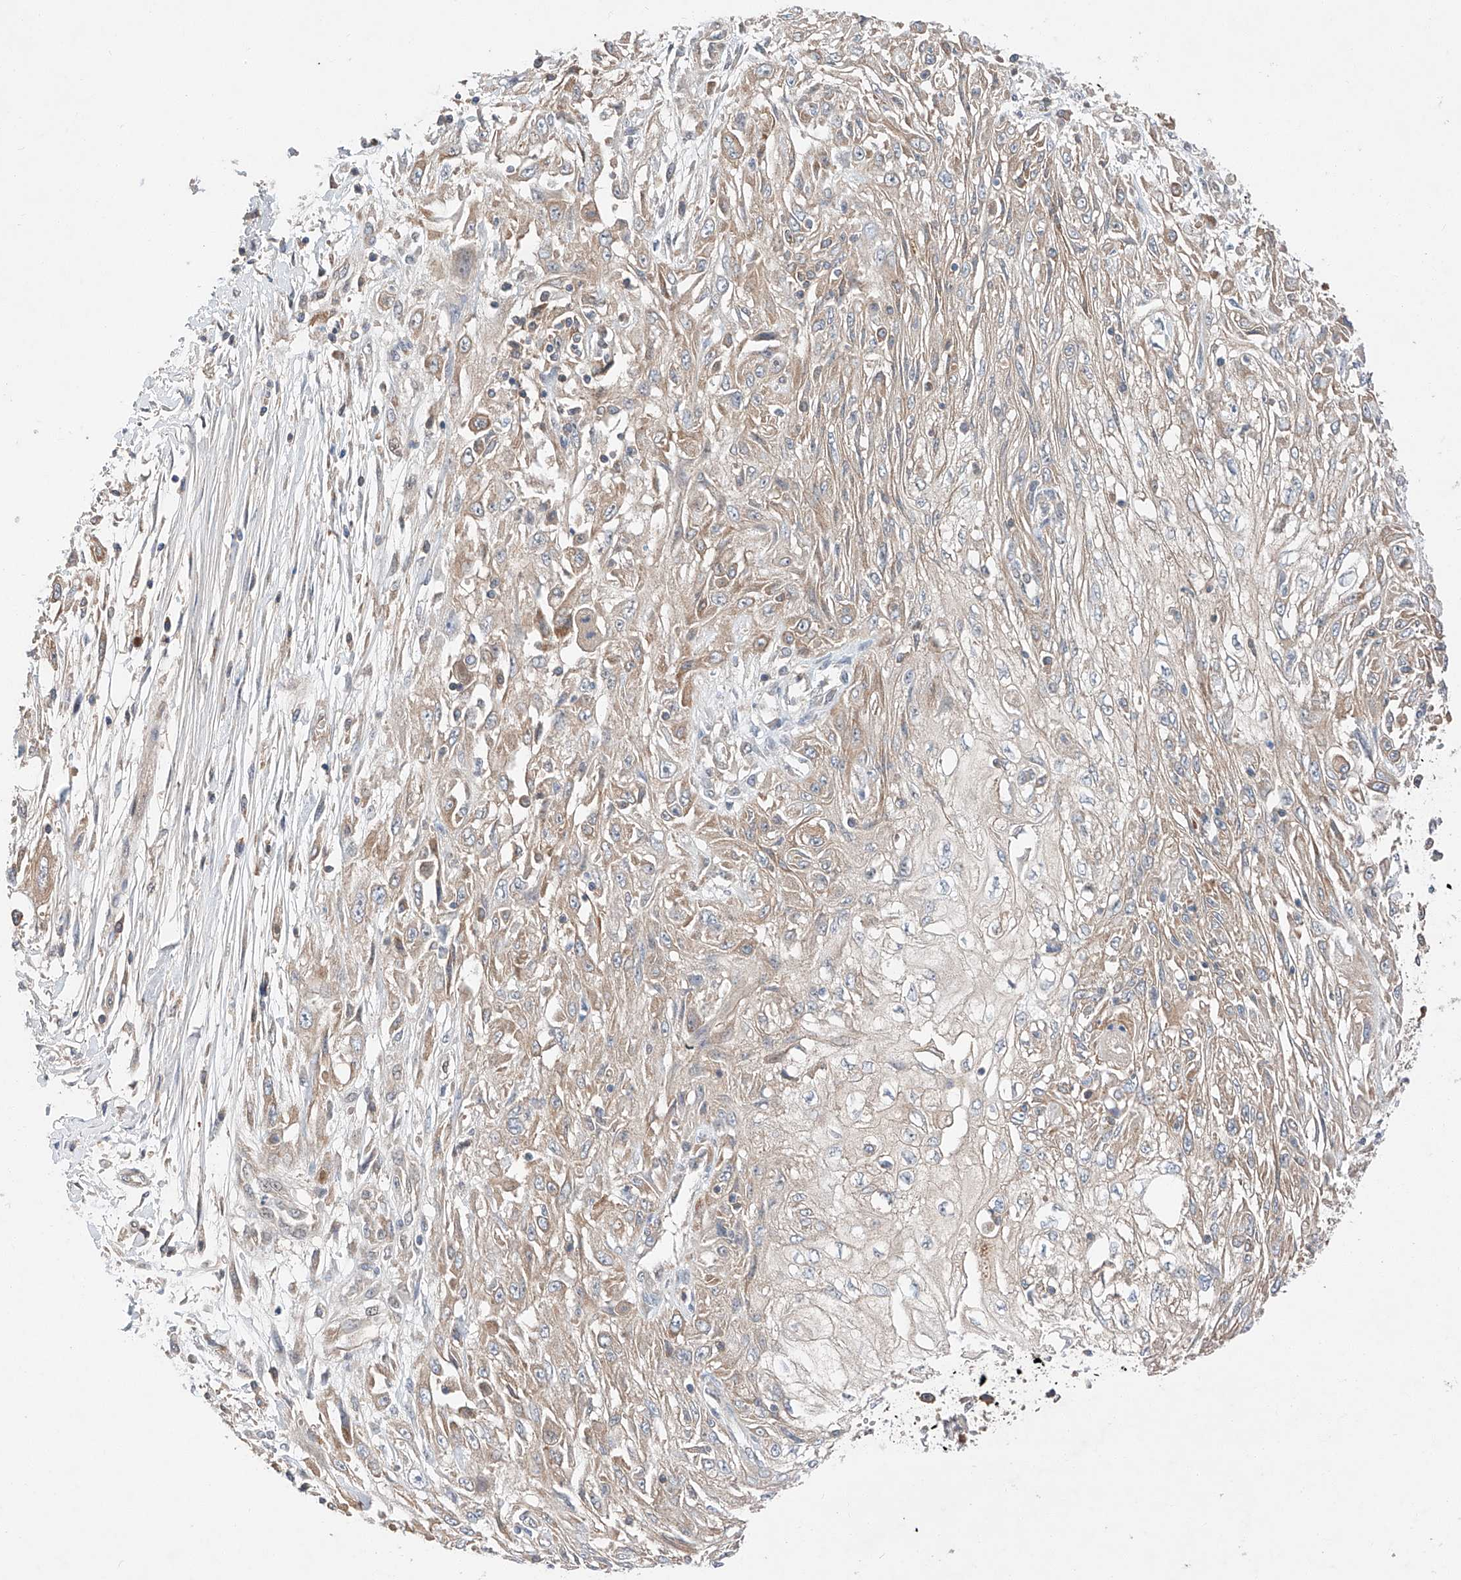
{"staining": {"intensity": "weak", "quantity": "25%-75%", "location": "cytoplasmic/membranous"}, "tissue": "skin cancer", "cell_type": "Tumor cells", "image_type": "cancer", "snomed": [{"axis": "morphology", "description": "Squamous cell carcinoma, NOS"}, {"axis": "morphology", "description": "Squamous cell carcinoma, metastatic, NOS"}, {"axis": "topography", "description": "Skin"}, {"axis": "topography", "description": "Lymph node"}], "caption": "Immunohistochemistry image of human skin cancer (metastatic squamous cell carcinoma) stained for a protein (brown), which reveals low levels of weak cytoplasmic/membranous positivity in approximately 25%-75% of tumor cells.", "gene": "RUSC1", "patient": {"sex": "male", "age": 75}}